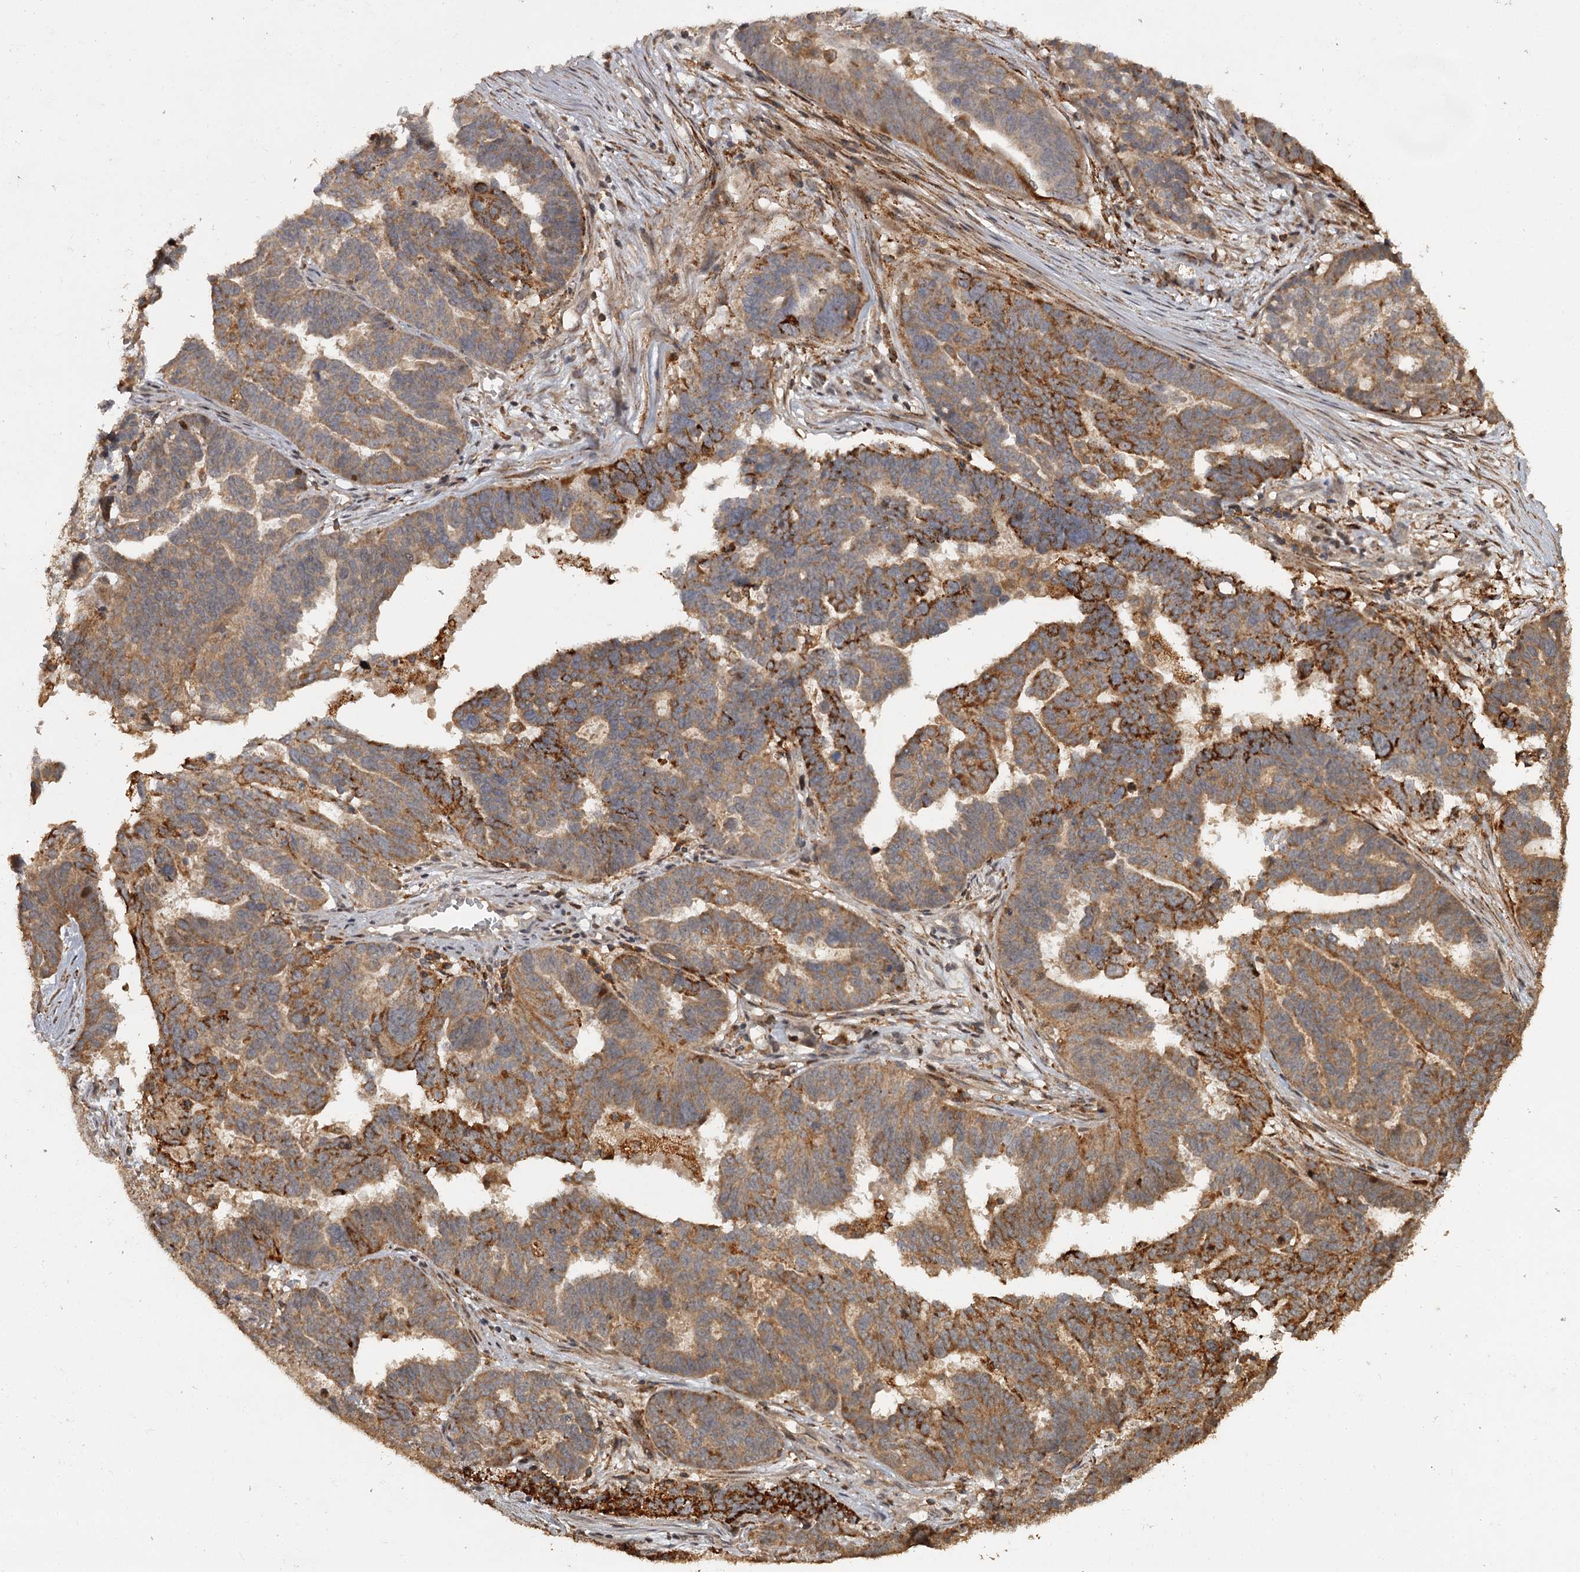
{"staining": {"intensity": "strong", "quantity": "25%-75%", "location": "cytoplasmic/membranous"}, "tissue": "ovarian cancer", "cell_type": "Tumor cells", "image_type": "cancer", "snomed": [{"axis": "morphology", "description": "Cystadenocarcinoma, serous, NOS"}, {"axis": "topography", "description": "Ovary"}], "caption": "Immunohistochemistry (IHC) photomicrograph of ovarian cancer stained for a protein (brown), which reveals high levels of strong cytoplasmic/membranous staining in approximately 25%-75% of tumor cells.", "gene": "FAXC", "patient": {"sex": "female", "age": 59}}